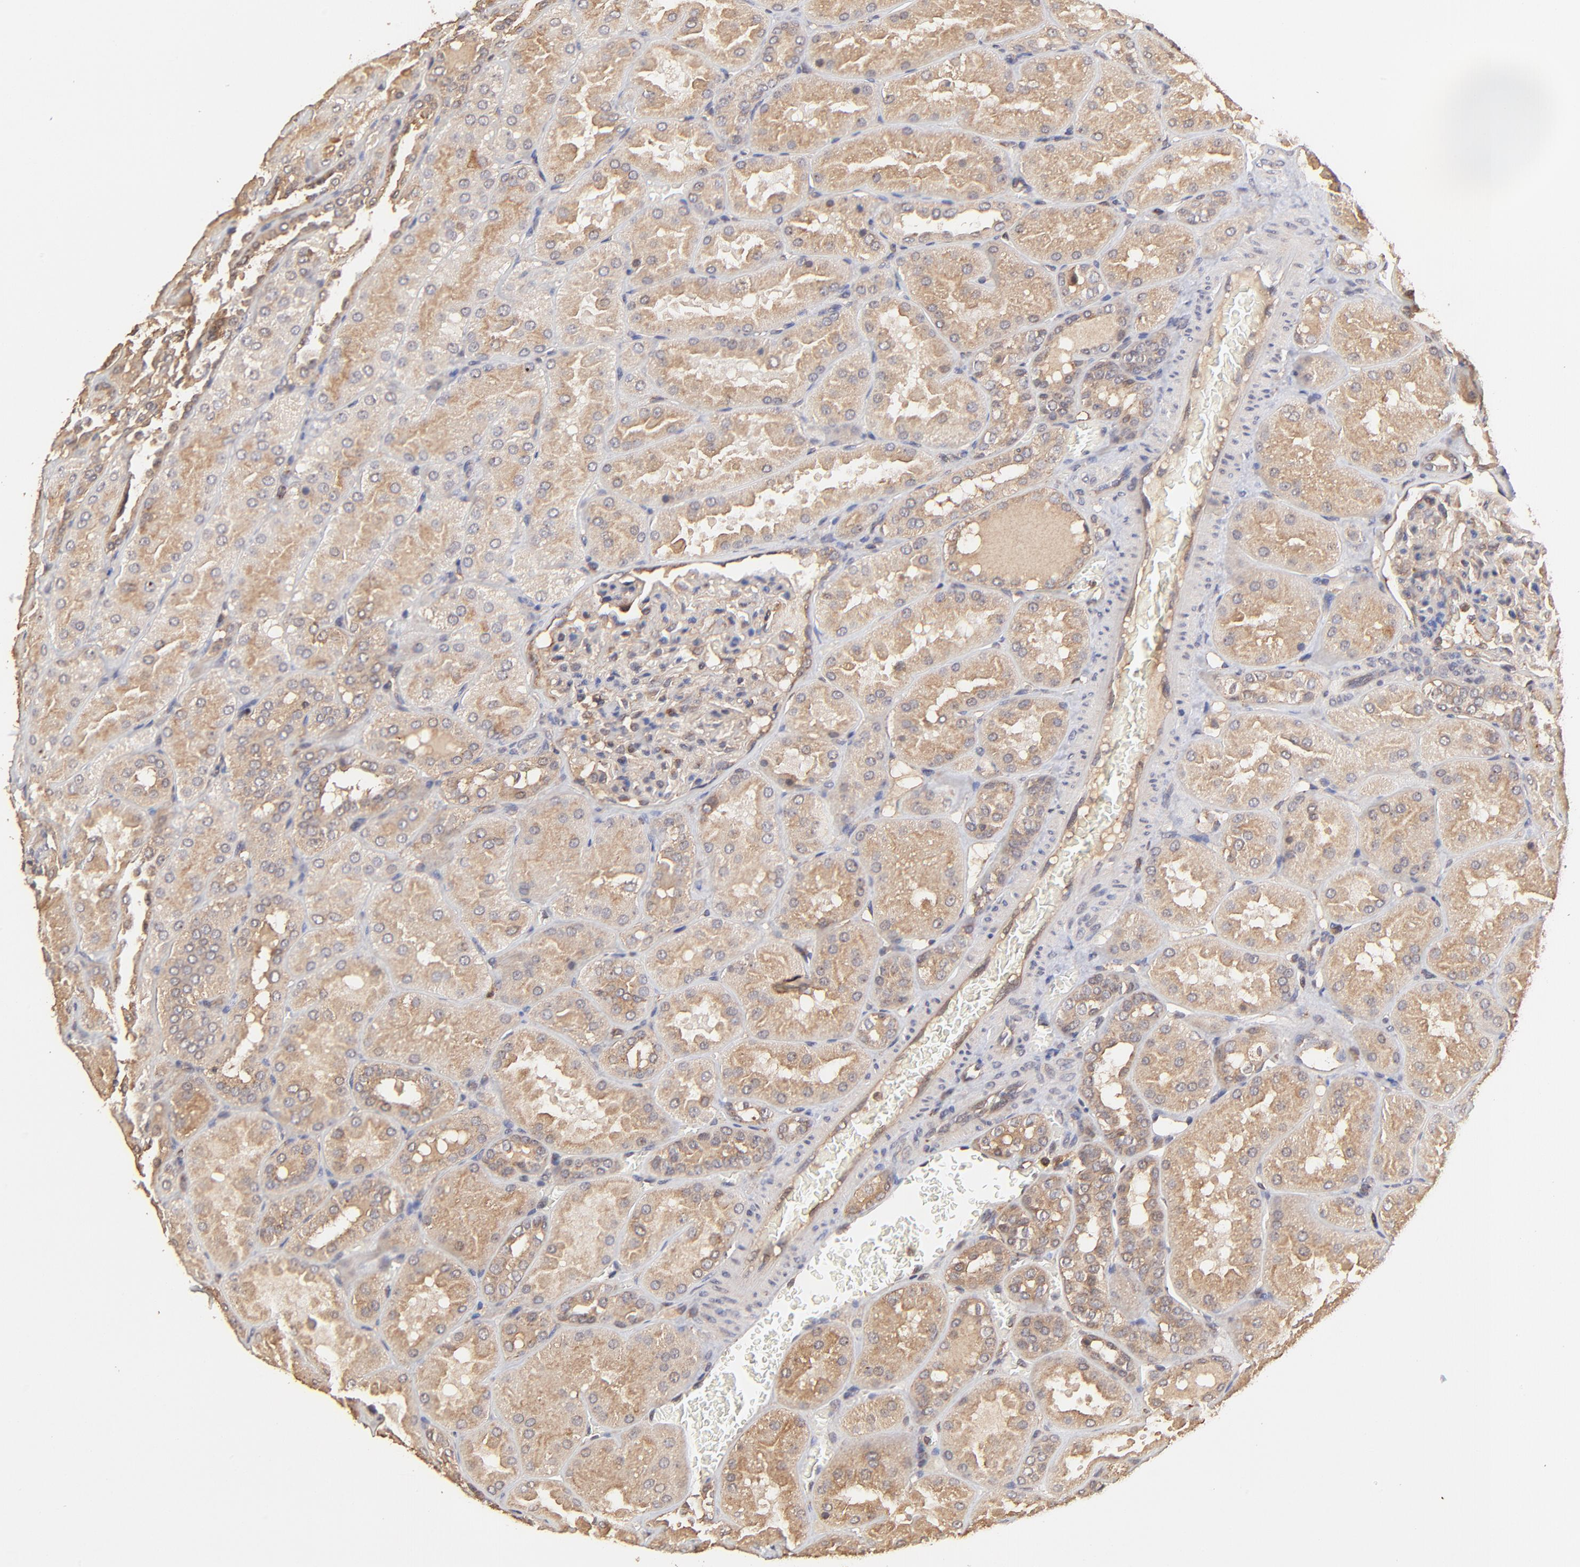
{"staining": {"intensity": "moderate", "quantity": ">75%", "location": "cytoplasmic/membranous"}, "tissue": "kidney", "cell_type": "Cells in glomeruli", "image_type": "normal", "snomed": [{"axis": "morphology", "description": "Normal tissue, NOS"}, {"axis": "topography", "description": "Kidney"}], "caption": "Immunohistochemical staining of unremarkable human kidney demonstrates medium levels of moderate cytoplasmic/membranous positivity in approximately >75% of cells in glomeruli. The protein is shown in brown color, while the nuclei are stained blue.", "gene": "STON2", "patient": {"sex": "male", "age": 28}}